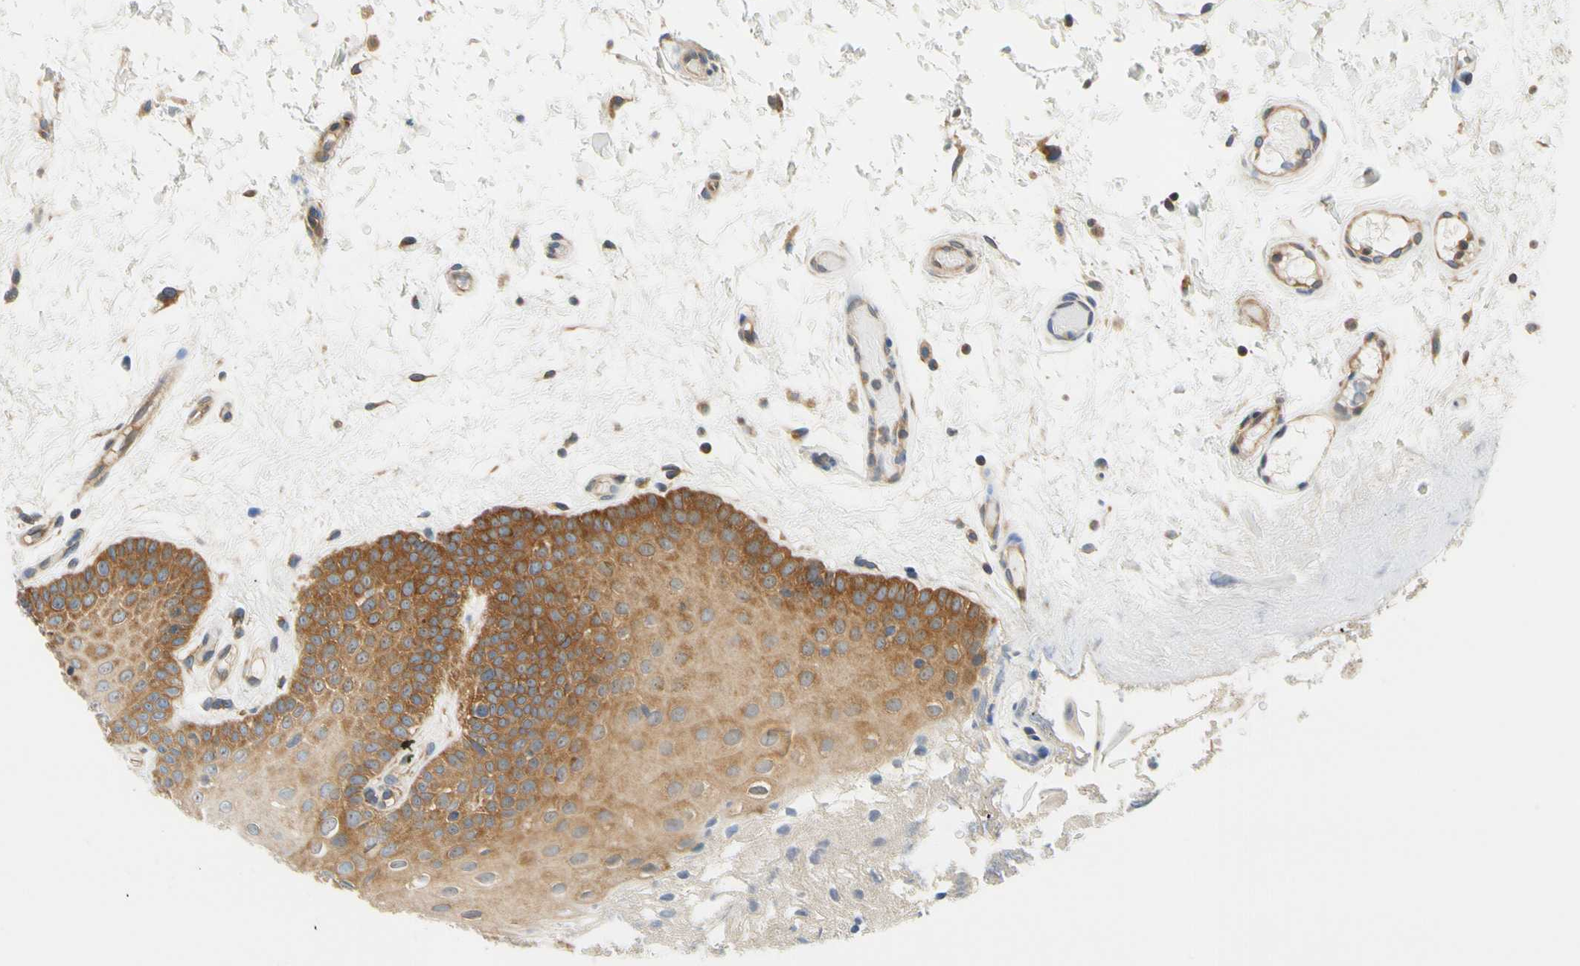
{"staining": {"intensity": "moderate", "quantity": "25%-75%", "location": "cytoplasmic/membranous"}, "tissue": "oral mucosa", "cell_type": "Squamous epithelial cells", "image_type": "normal", "snomed": [{"axis": "morphology", "description": "Normal tissue, NOS"}, {"axis": "morphology", "description": "Squamous cell carcinoma, NOS"}, {"axis": "topography", "description": "Skeletal muscle"}, {"axis": "topography", "description": "Oral tissue"}, {"axis": "topography", "description": "Head-Neck"}], "caption": "A histopathology image of oral mucosa stained for a protein displays moderate cytoplasmic/membranous brown staining in squamous epithelial cells. Ihc stains the protein of interest in brown and the nuclei are stained blue.", "gene": "LRRC47", "patient": {"sex": "male", "age": 71}}